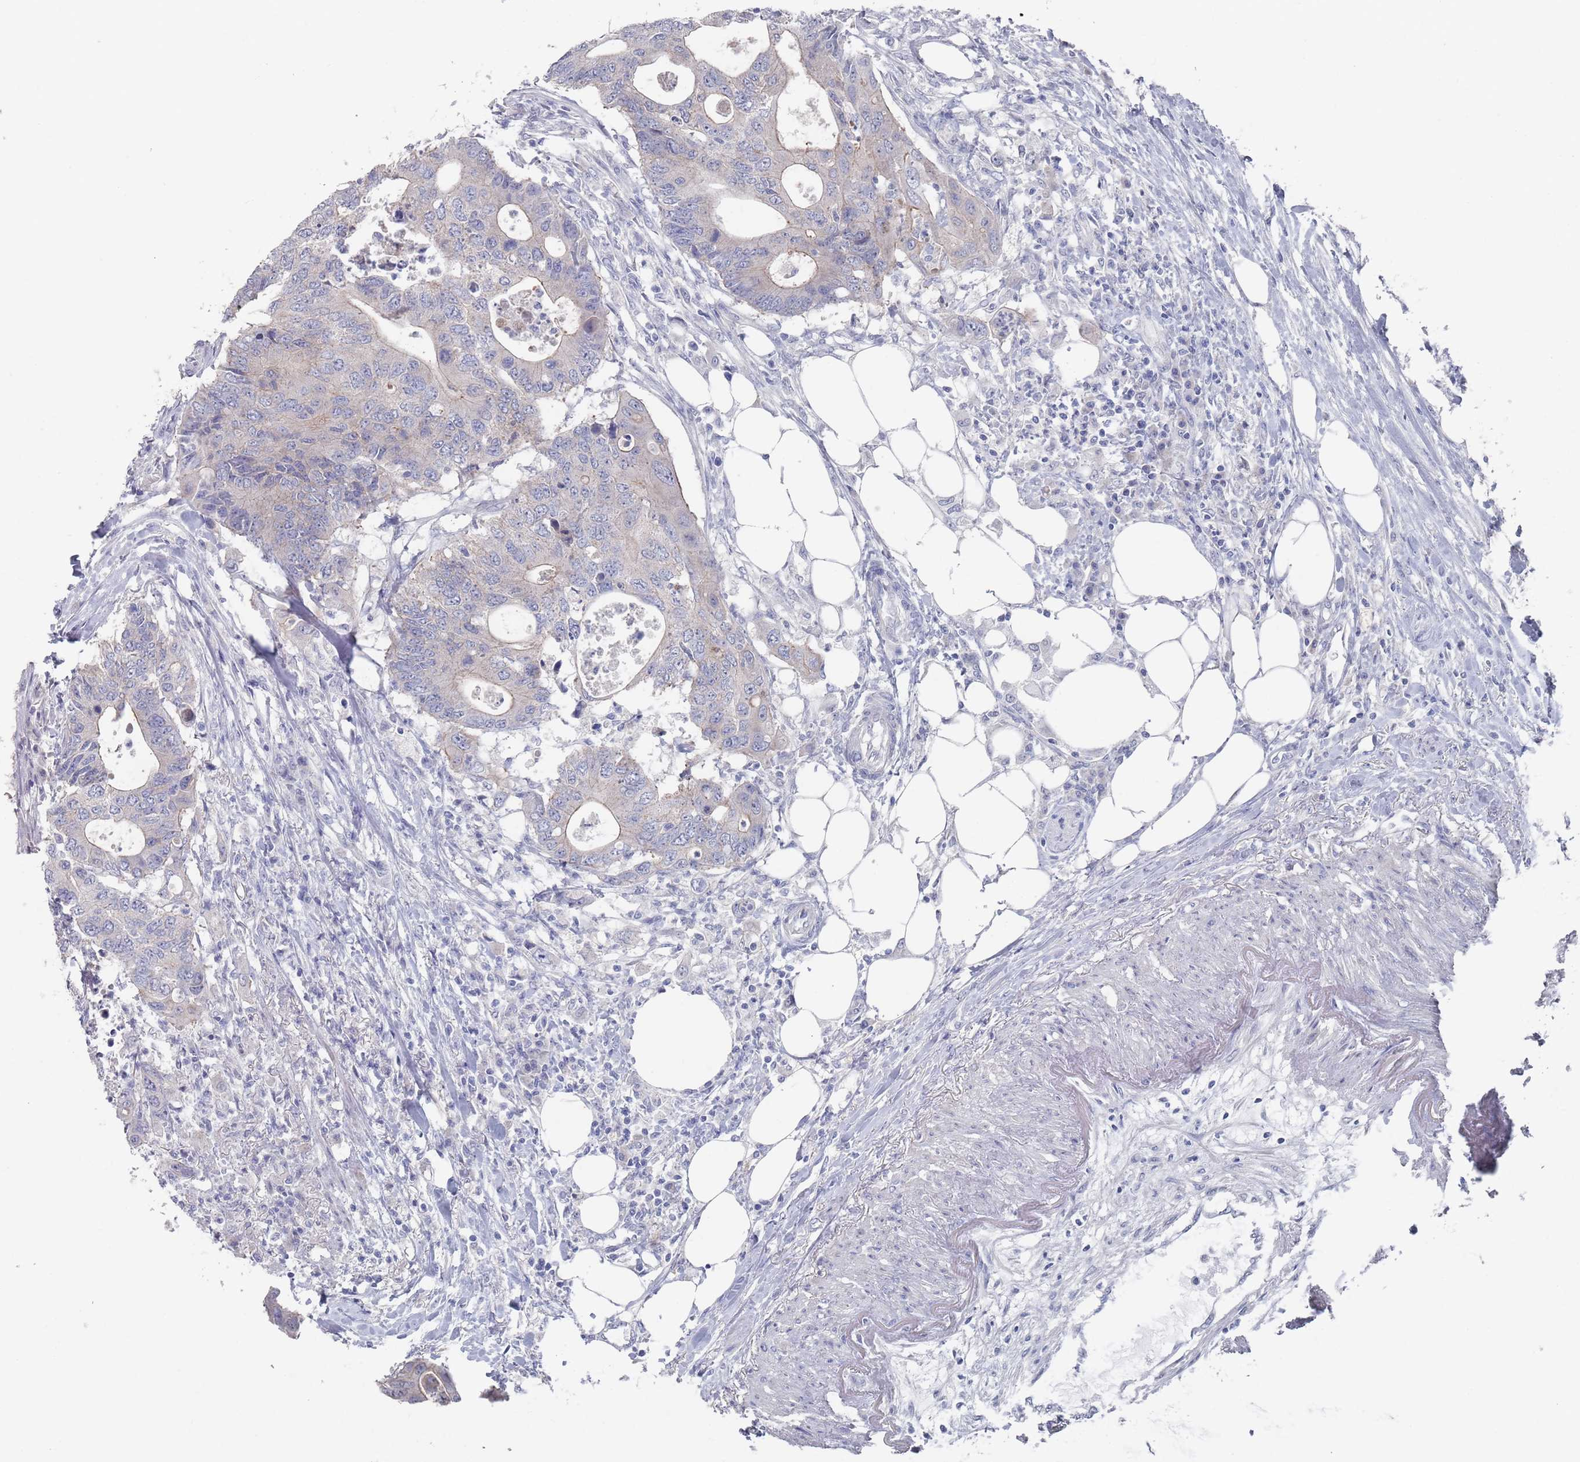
{"staining": {"intensity": "weak", "quantity": "<25%", "location": "cytoplasmic/membranous"}, "tissue": "colorectal cancer", "cell_type": "Tumor cells", "image_type": "cancer", "snomed": [{"axis": "morphology", "description": "Adenocarcinoma, NOS"}, {"axis": "topography", "description": "Colon"}], "caption": "Tumor cells show no significant protein staining in adenocarcinoma (colorectal). Nuclei are stained in blue.", "gene": "PROM2", "patient": {"sex": "male", "age": 71}}